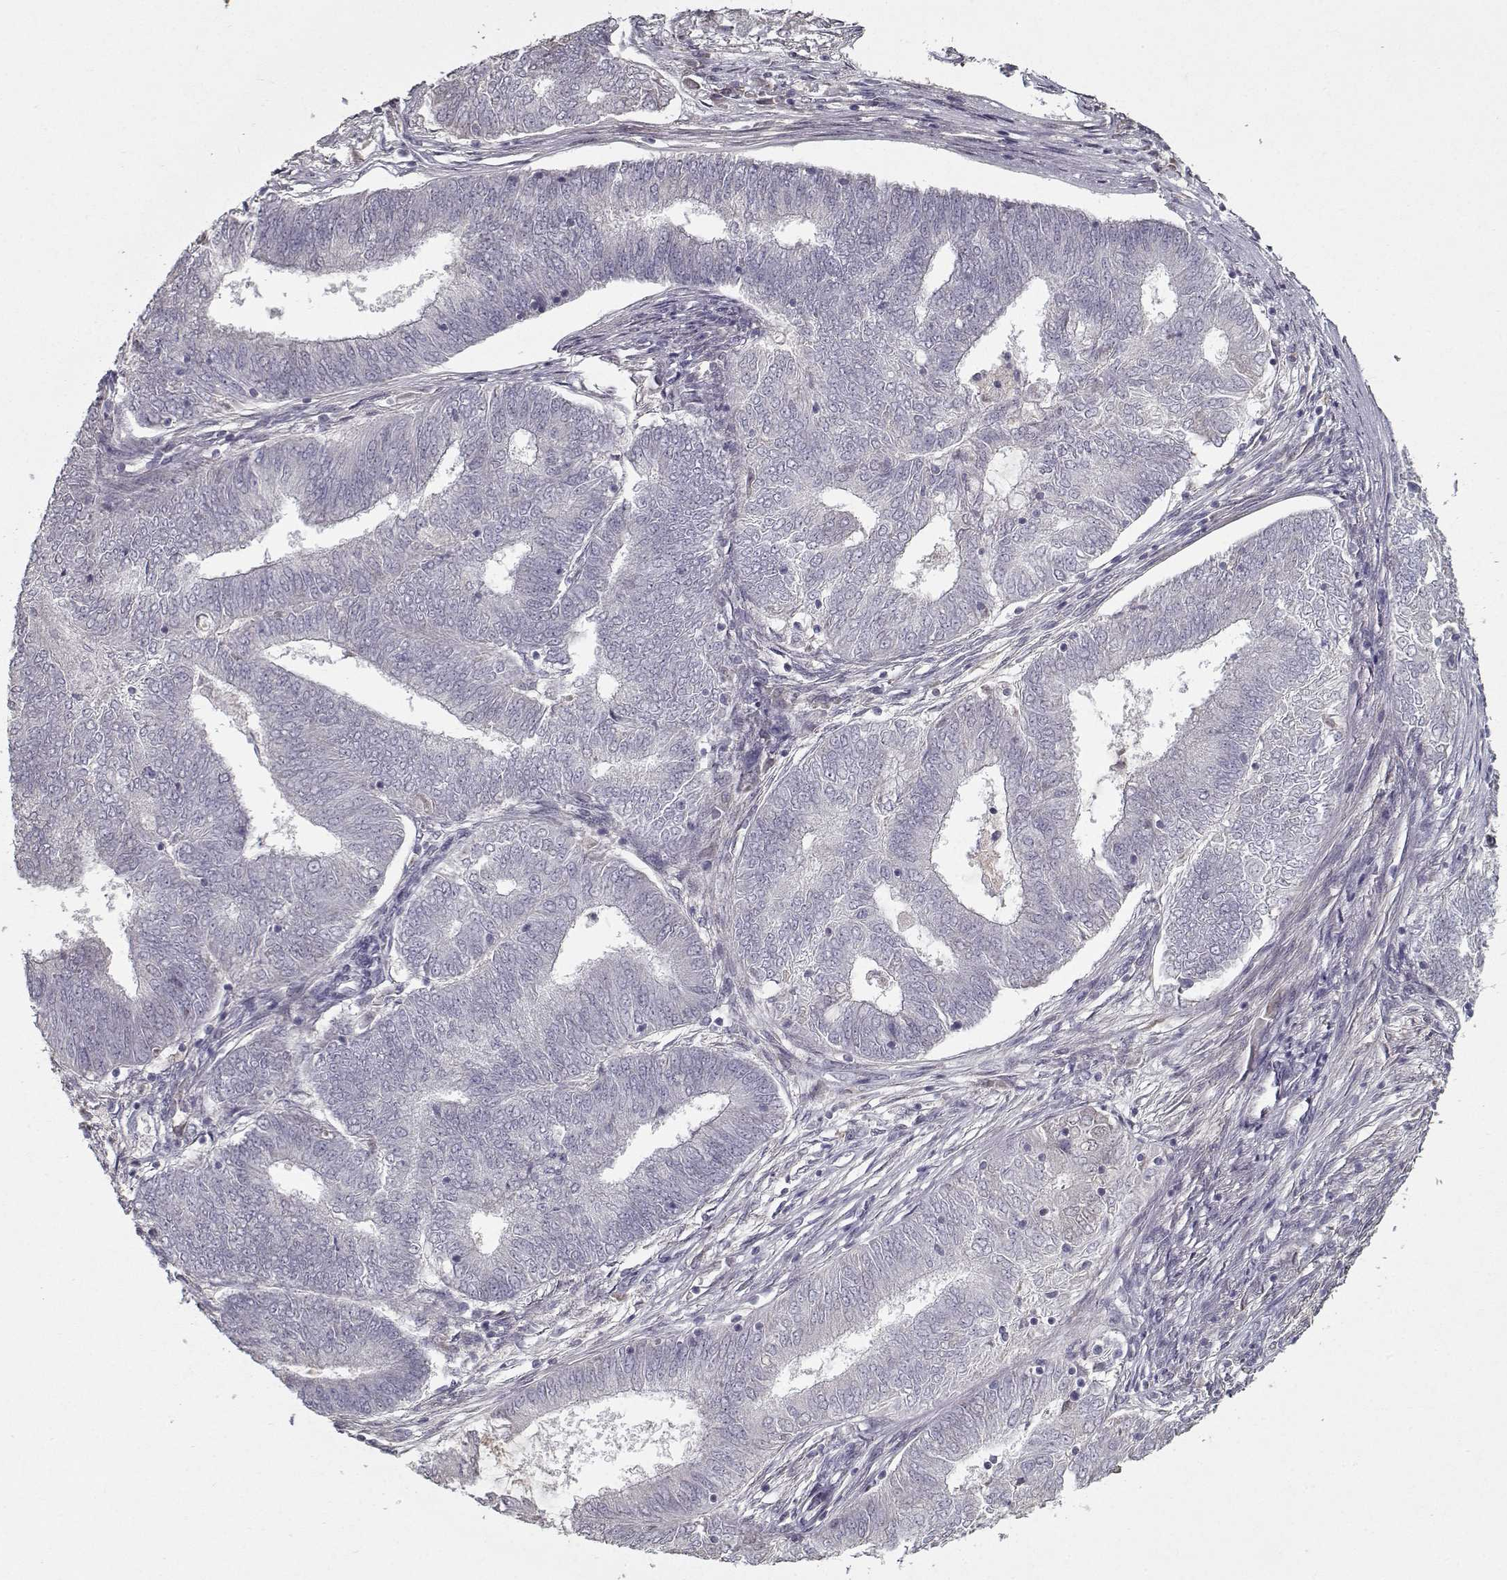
{"staining": {"intensity": "negative", "quantity": "none", "location": "none"}, "tissue": "endometrial cancer", "cell_type": "Tumor cells", "image_type": "cancer", "snomed": [{"axis": "morphology", "description": "Adenocarcinoma, NOS"}, {"axis": "topography", "description": "Endometrium"}], "caption": "There is no significant staining in tumor cells of endometrial adenocarcinoma.", "gene": "LAMA2", "patient": {"sex": "female", "age": 62}}